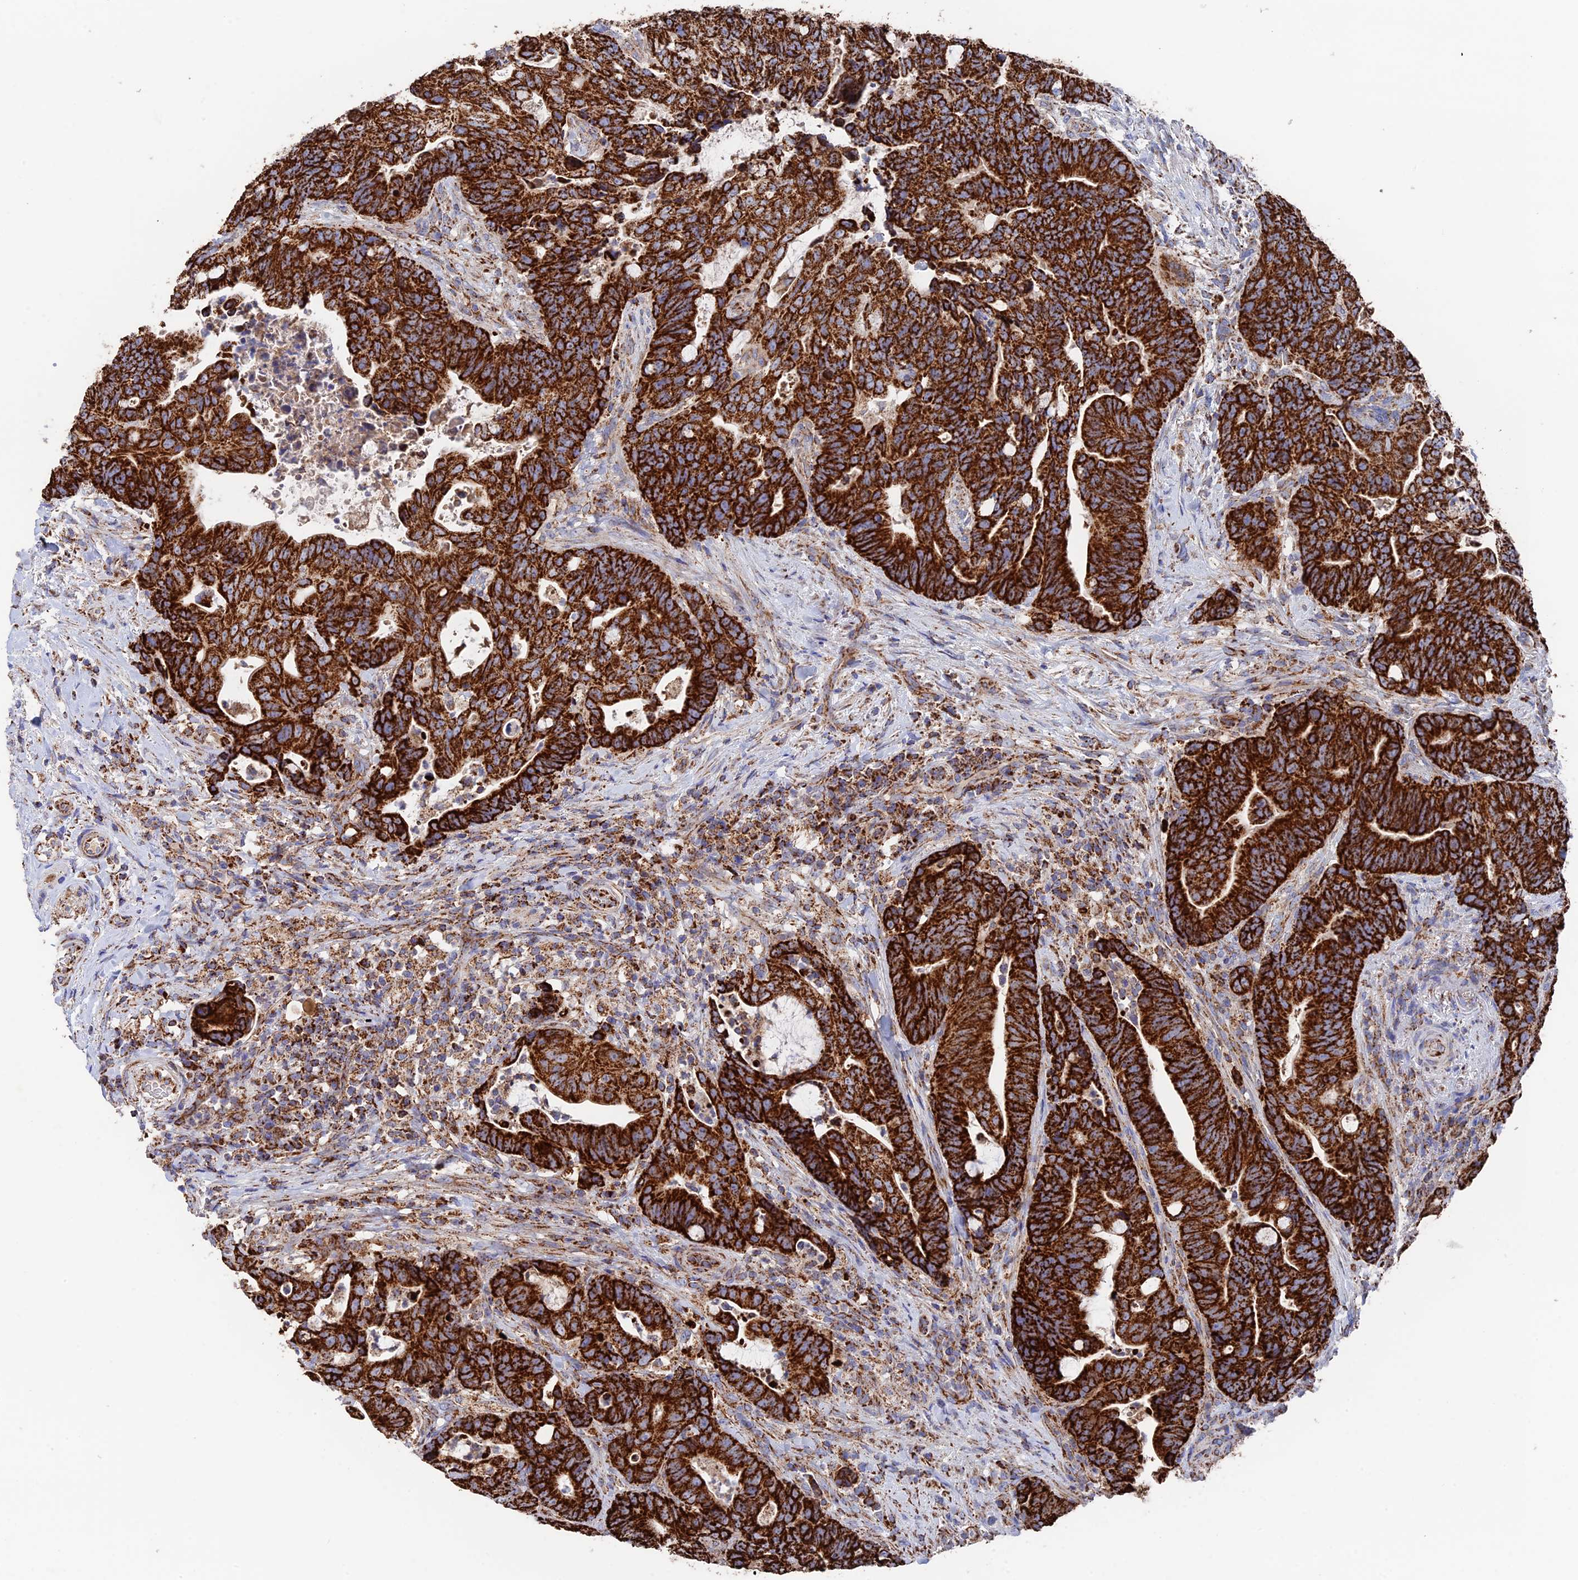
{"staining": {"intensity": "strong", "quantity": ">75%", "location": "cytoplasmic/membranous"}, "tissue": "colorectal cancer", "cell_type": "Tumor cells", "image_type": "cancer", "snomed": [{"axis": "morphology", "description": "Adenocarcinoma, NOS"}, {"axis": "topography", "description": "Colon"}], "caption": "The immunohistochemical stain labels strong cytoplasmic/membranous expression in tumor cells of colorectal cancer (adenocarcinoma) tissue.", "gene": "HAUS8", "patient": {"sex": "female", "age": 82}}